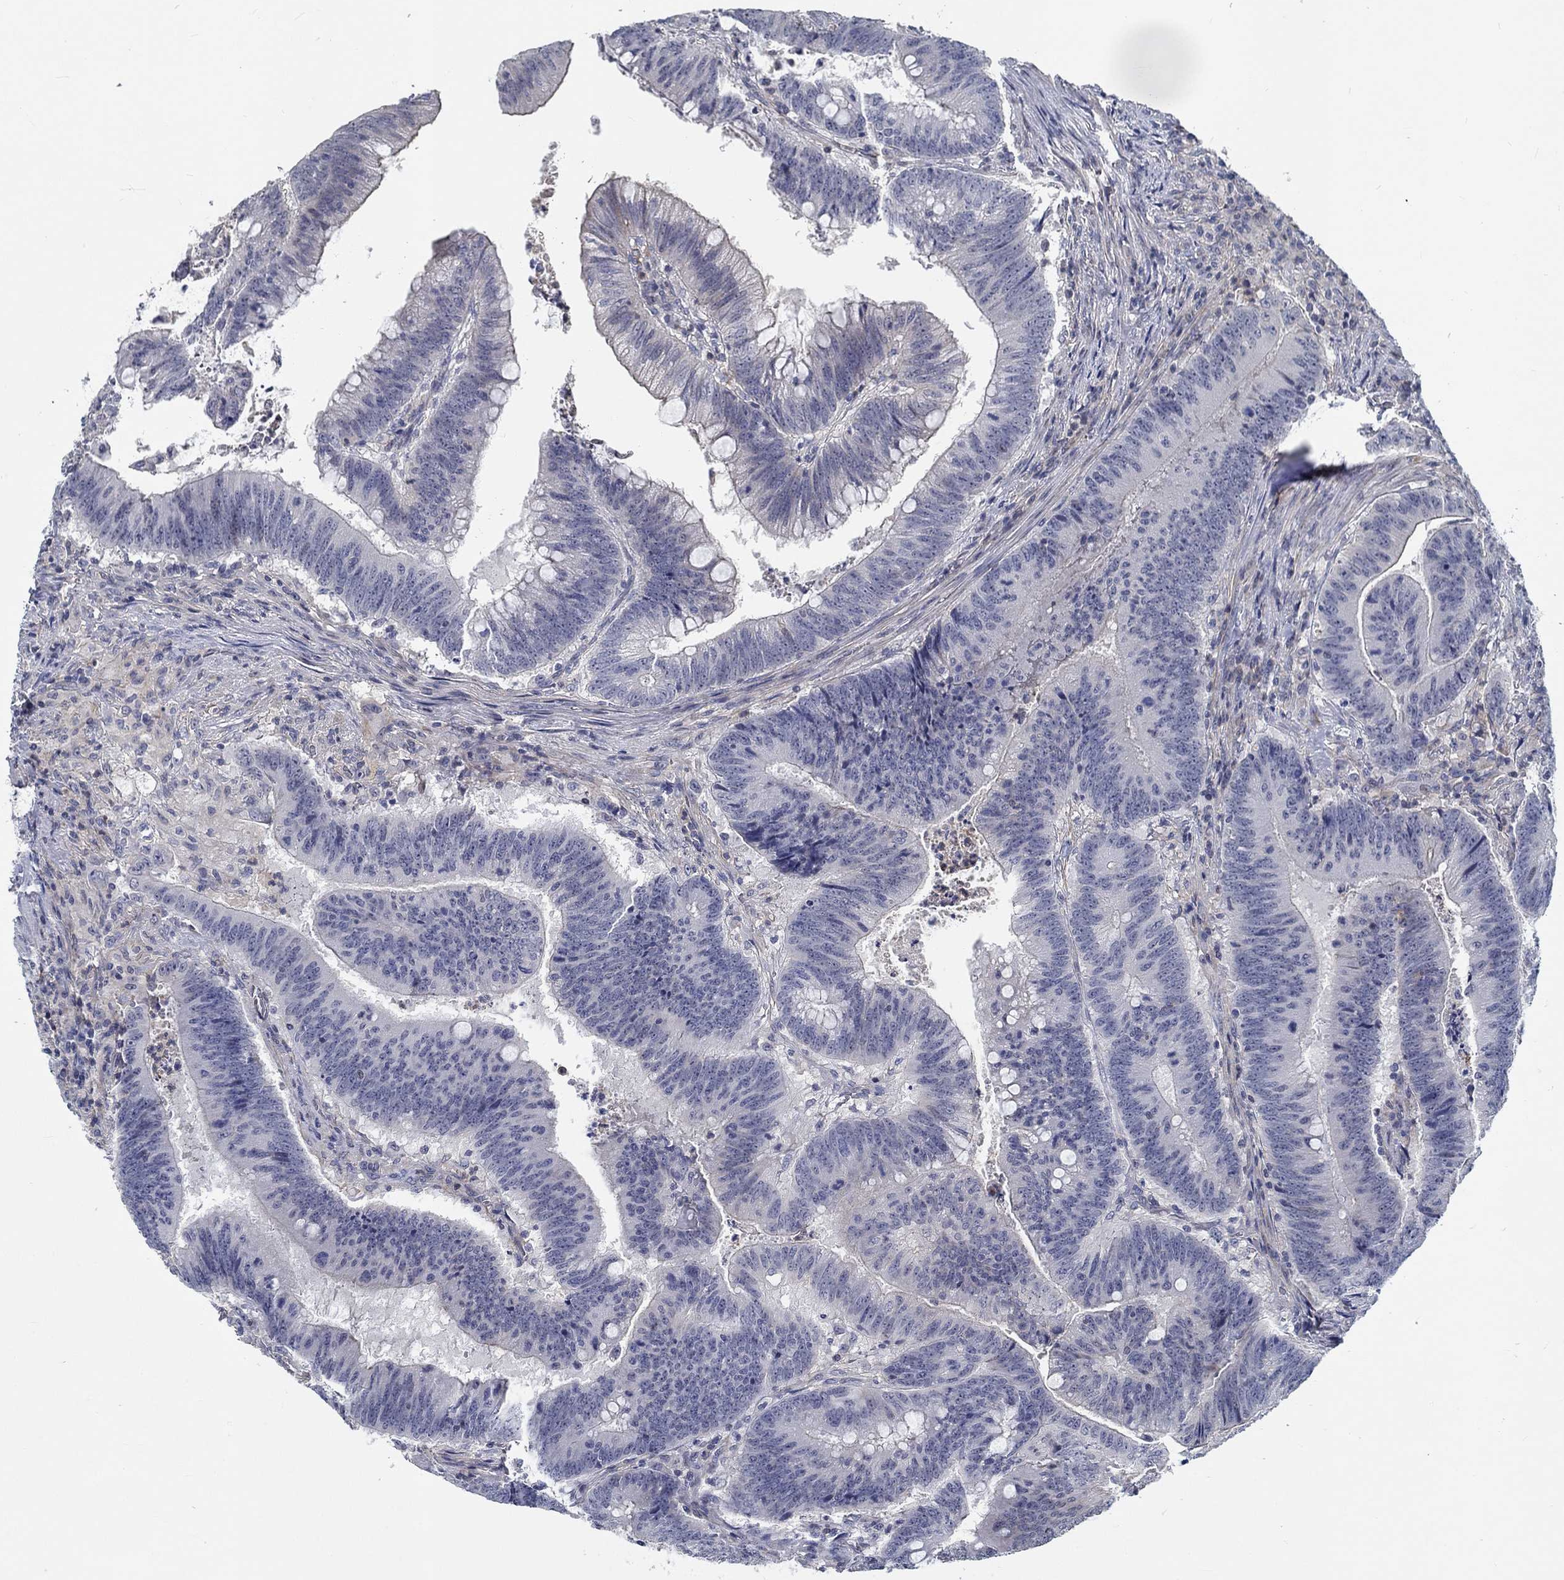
{"staining": {"intensity": "negative", "quantity": "none", "location": "none"}, "tissue": "colorectal cancer", "cell_type": "Tumor cells", "image_type": "cancer", "snomed": [{"axis": "morphology", "description": "Adenocarcinoma, NOS"}, {"axis": "topography", "description": "Colon"}], "caption": "High magnification brightfield microscopy of colorectal cancer (adenocarcinoma) stained with DAB (3,3'-diaminobenzidine) (brown) and counterstained with hematoxylin (blue): tumor cells show no significant staining. (Stains: DAB (3,3'-diaminobenzidine) immunohistochemistry (IHC) with hematoxylin counter stain, Microscopy: brightfield microscopy at high magnification).", "gene": "MYBPC1", "patient": {"sex": "female", "age": 87}}